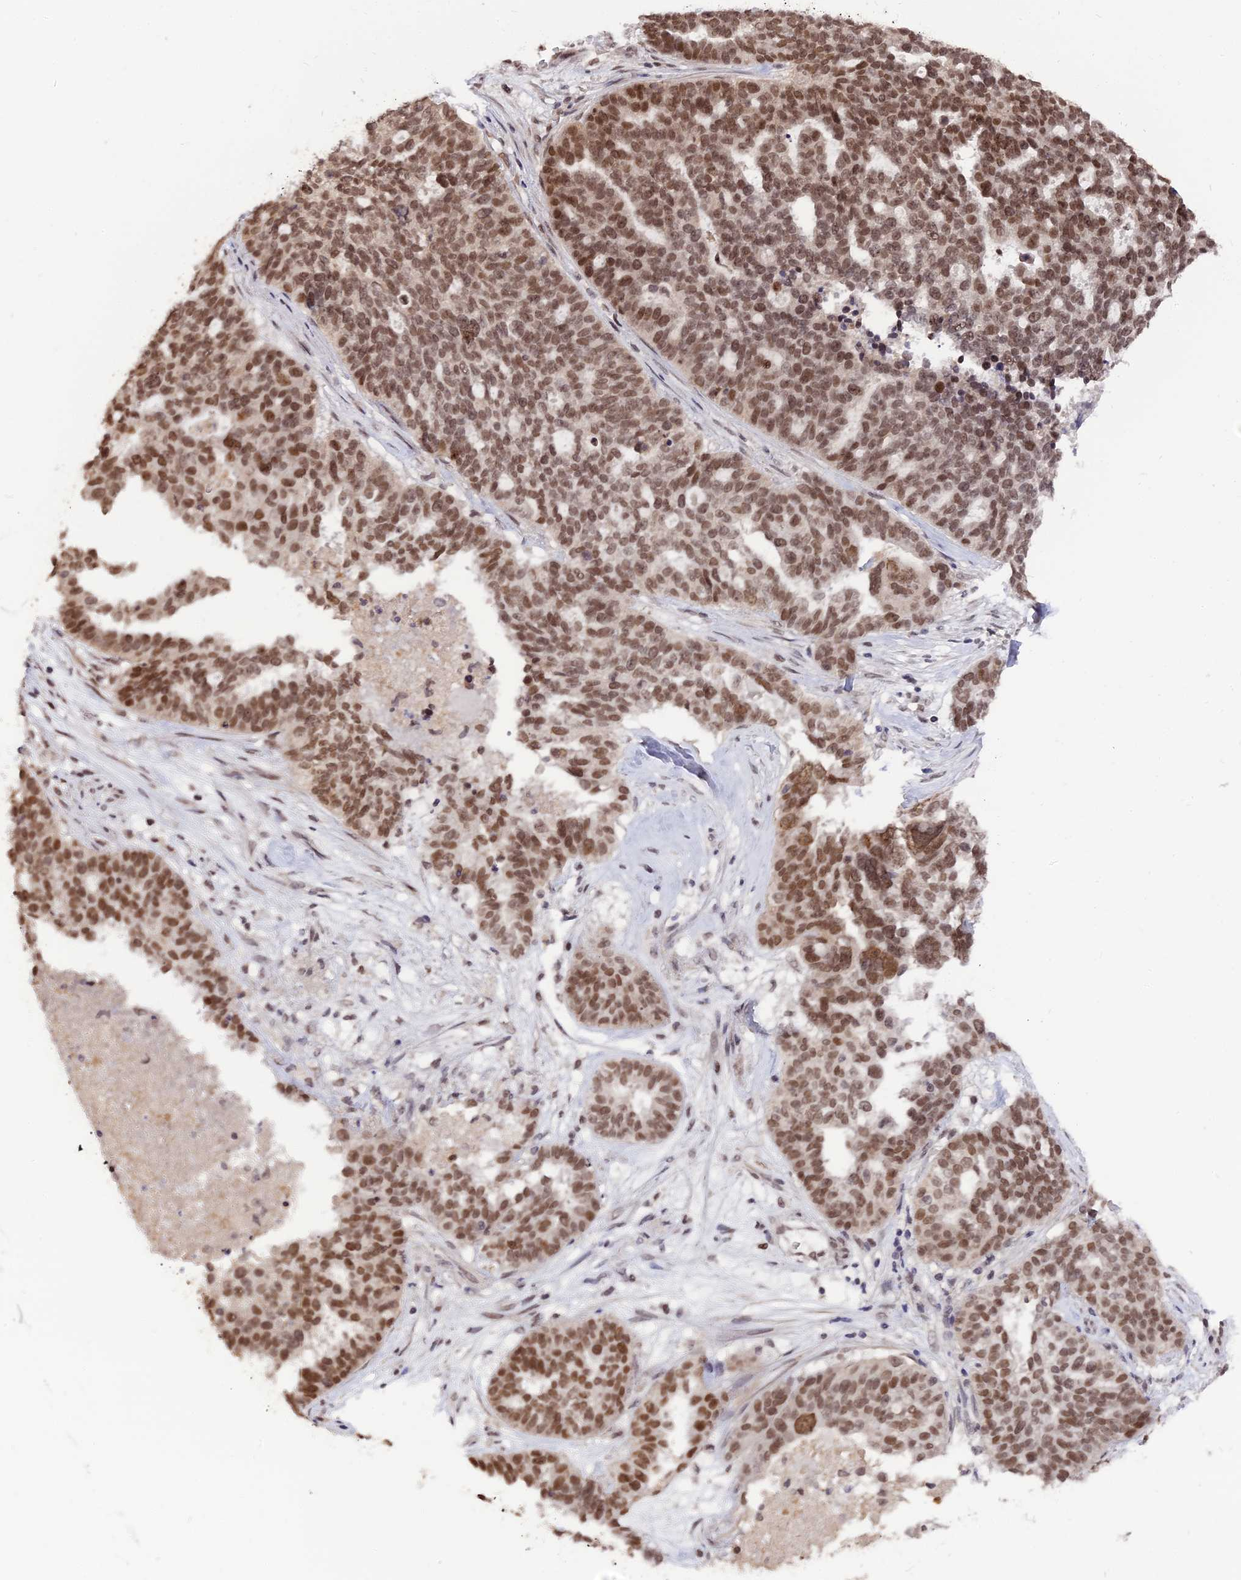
{"staining": {"intensity": "moderate", "quantity": ">75%", "location": "nuclear"}, "tissue": "ovarian cancer", "cell_type": "Tumor cells", "image_type": "cancer", "snomed": [{"axis": "morphology", "description": "Cystadenocarcinoma, serous, NOS"}, {"axis": "topography", "description": "Ovary"}], "caption": "A brown stain labels moderate nuclear staining of a protein in human ovarian cancer tumor cells.", "gene": "NR1H3", "patient": {"sex": "female", "age": 59}}